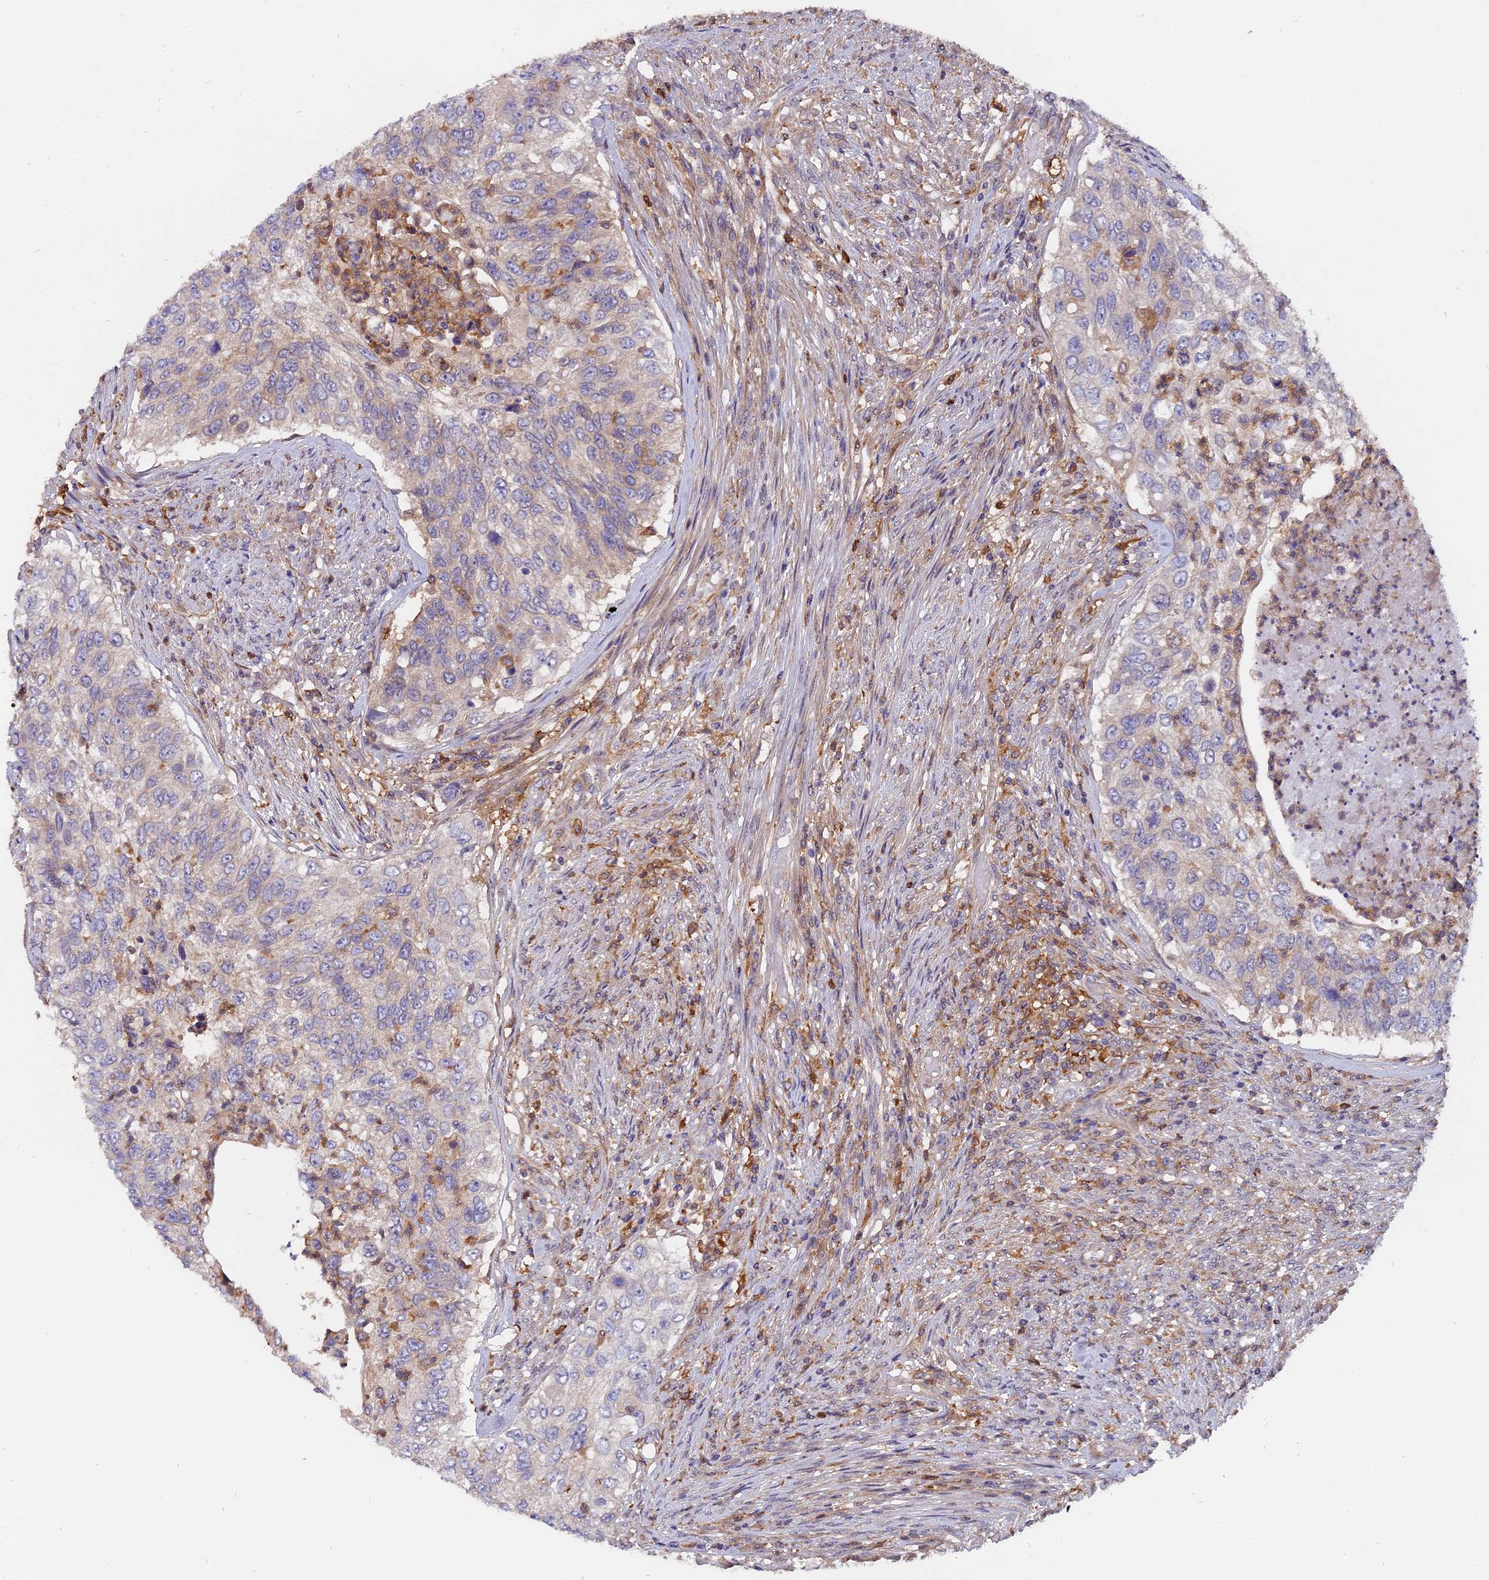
{"staining": {"intensity": "negative", "quantity": "none", "location": "none"}, "tissue": "urothelial cancer", "cell_type": "Tumor cells", "image_type": "cancer", "snomed": [{"axis": "morphology", "description": "Urothelial carcinoma, High grade"}, {"axis": "topography", "description": "Urinary bladder"}], "caption": "A high-resolution histopathology image shows immunohistochemistry (IHC) staining of urothelial cancer, which displays no significant expression in tumor cells. (IHC, brightfield microscopy, high magnification).", "gene": "FAM118B", "patient": {"sex": "female", "age": 60}}